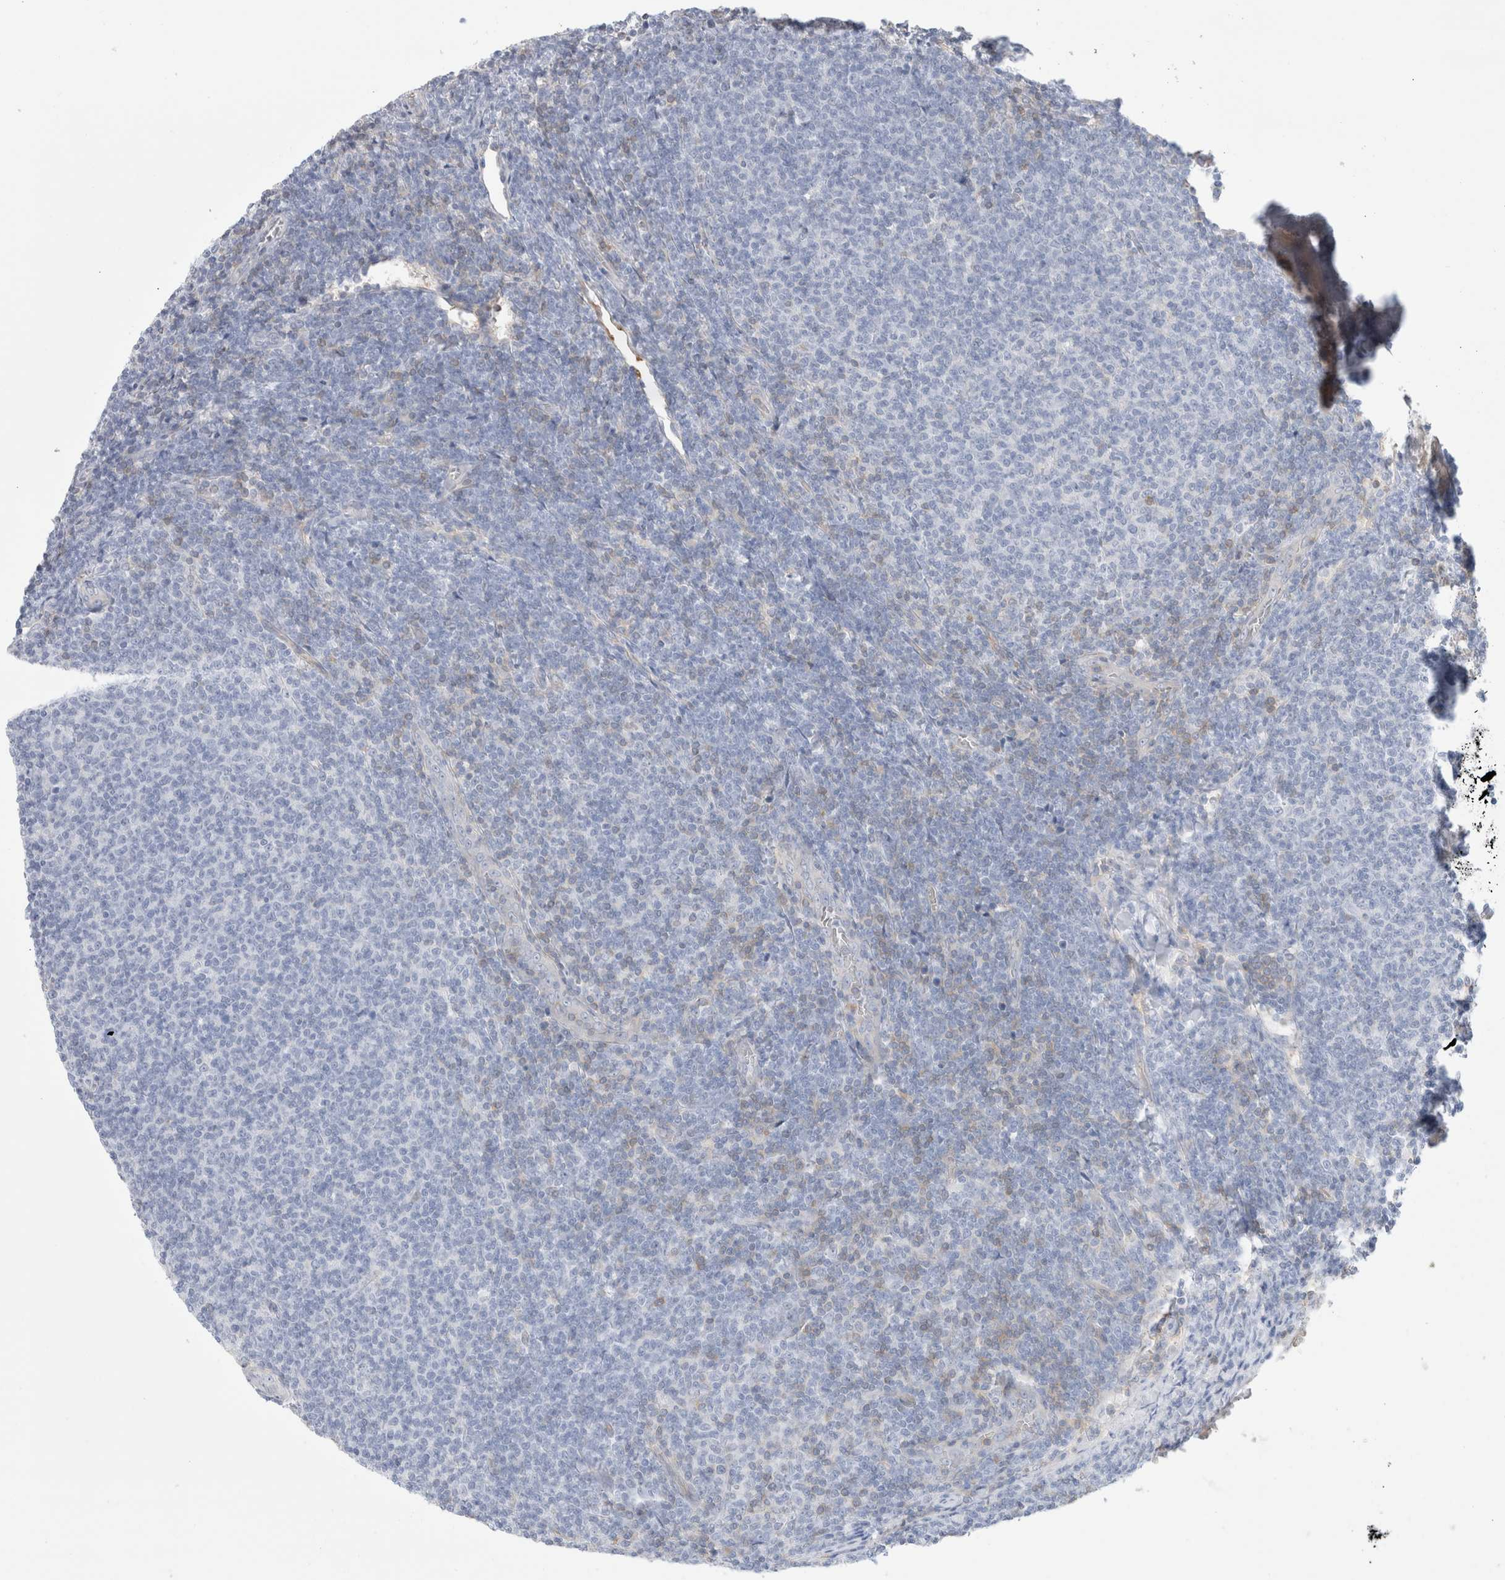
{"staining": {"intensity": "negative", "quantity": "none", "location": "none"}, "tissue": "lymphoma", "cell_type": "Tumor cells", "image_type": "cancer", "snomed": [{"axis": "morphology", "description": "Malignant lymphoma, non-Hodgkin's type, Low grade"}, {"axis": "topography", "description": "Lymph node"}], "caption": "A high-resolution photomicrograph shows immunohistochemistry staining of malignant lymphoma, non-Hodgkin's type (low-grade), which exhibits no significant positivity in tumor cells.", "gene": "CAPN2", "patient": {"sex": "male", "age": 66}}